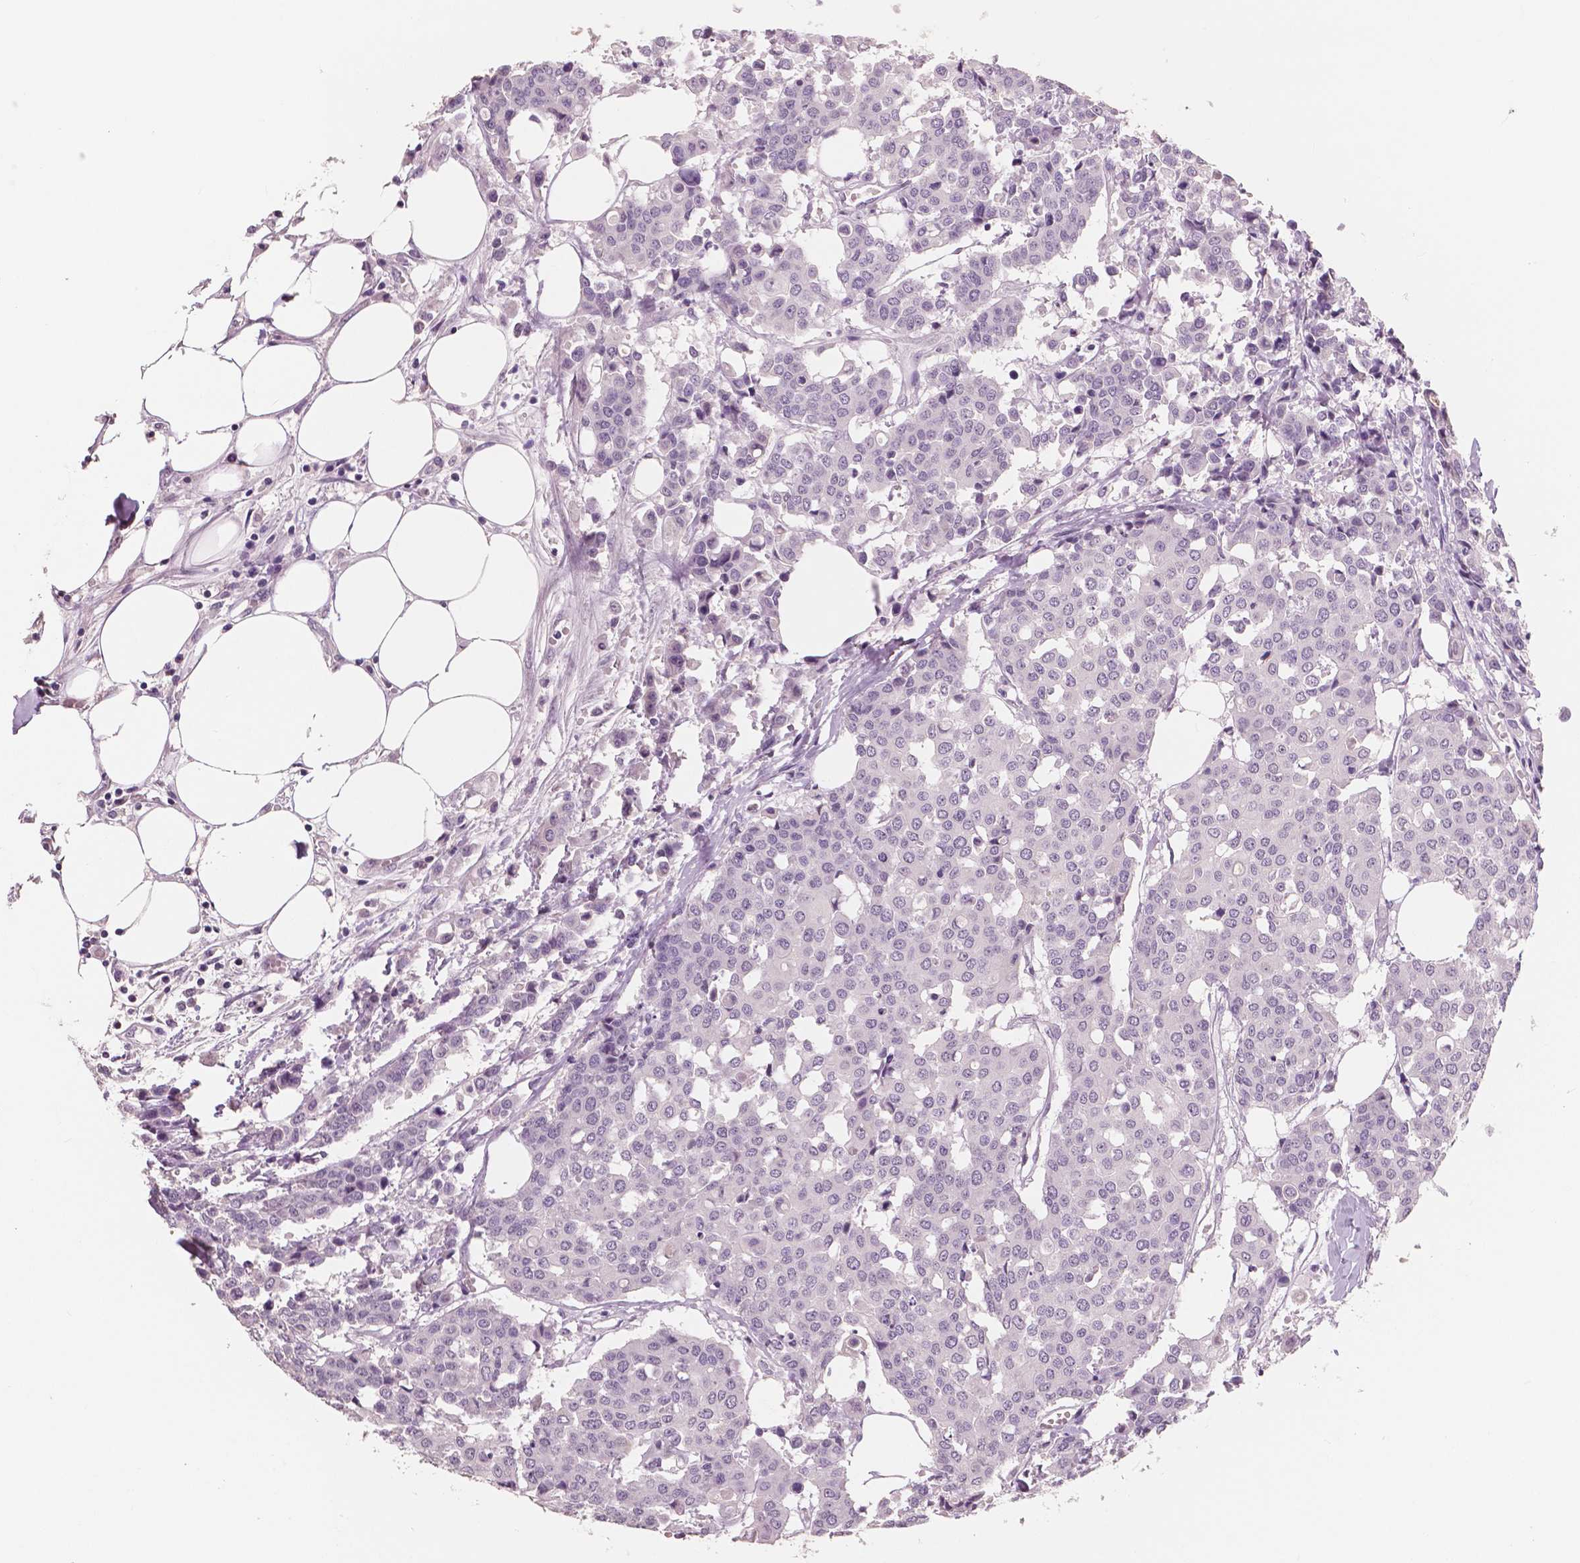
{"staining": {"intensity": "negative", "quantity": "none", "location": "none"}, "tissue": "carcinoid", "cell_type": "Tumor cells", "image_type": "cancer", "snomed": [{"axis": "morphology", "description": "Carcinoid, malignant, NOS"}, {"axis": "topography", "description": "Colon"}], "caption": "Tumor cells show no significant protein expression in carcinoid.", "gene": "NECAB1", "patient": {"sex": "male", "age": 81}}